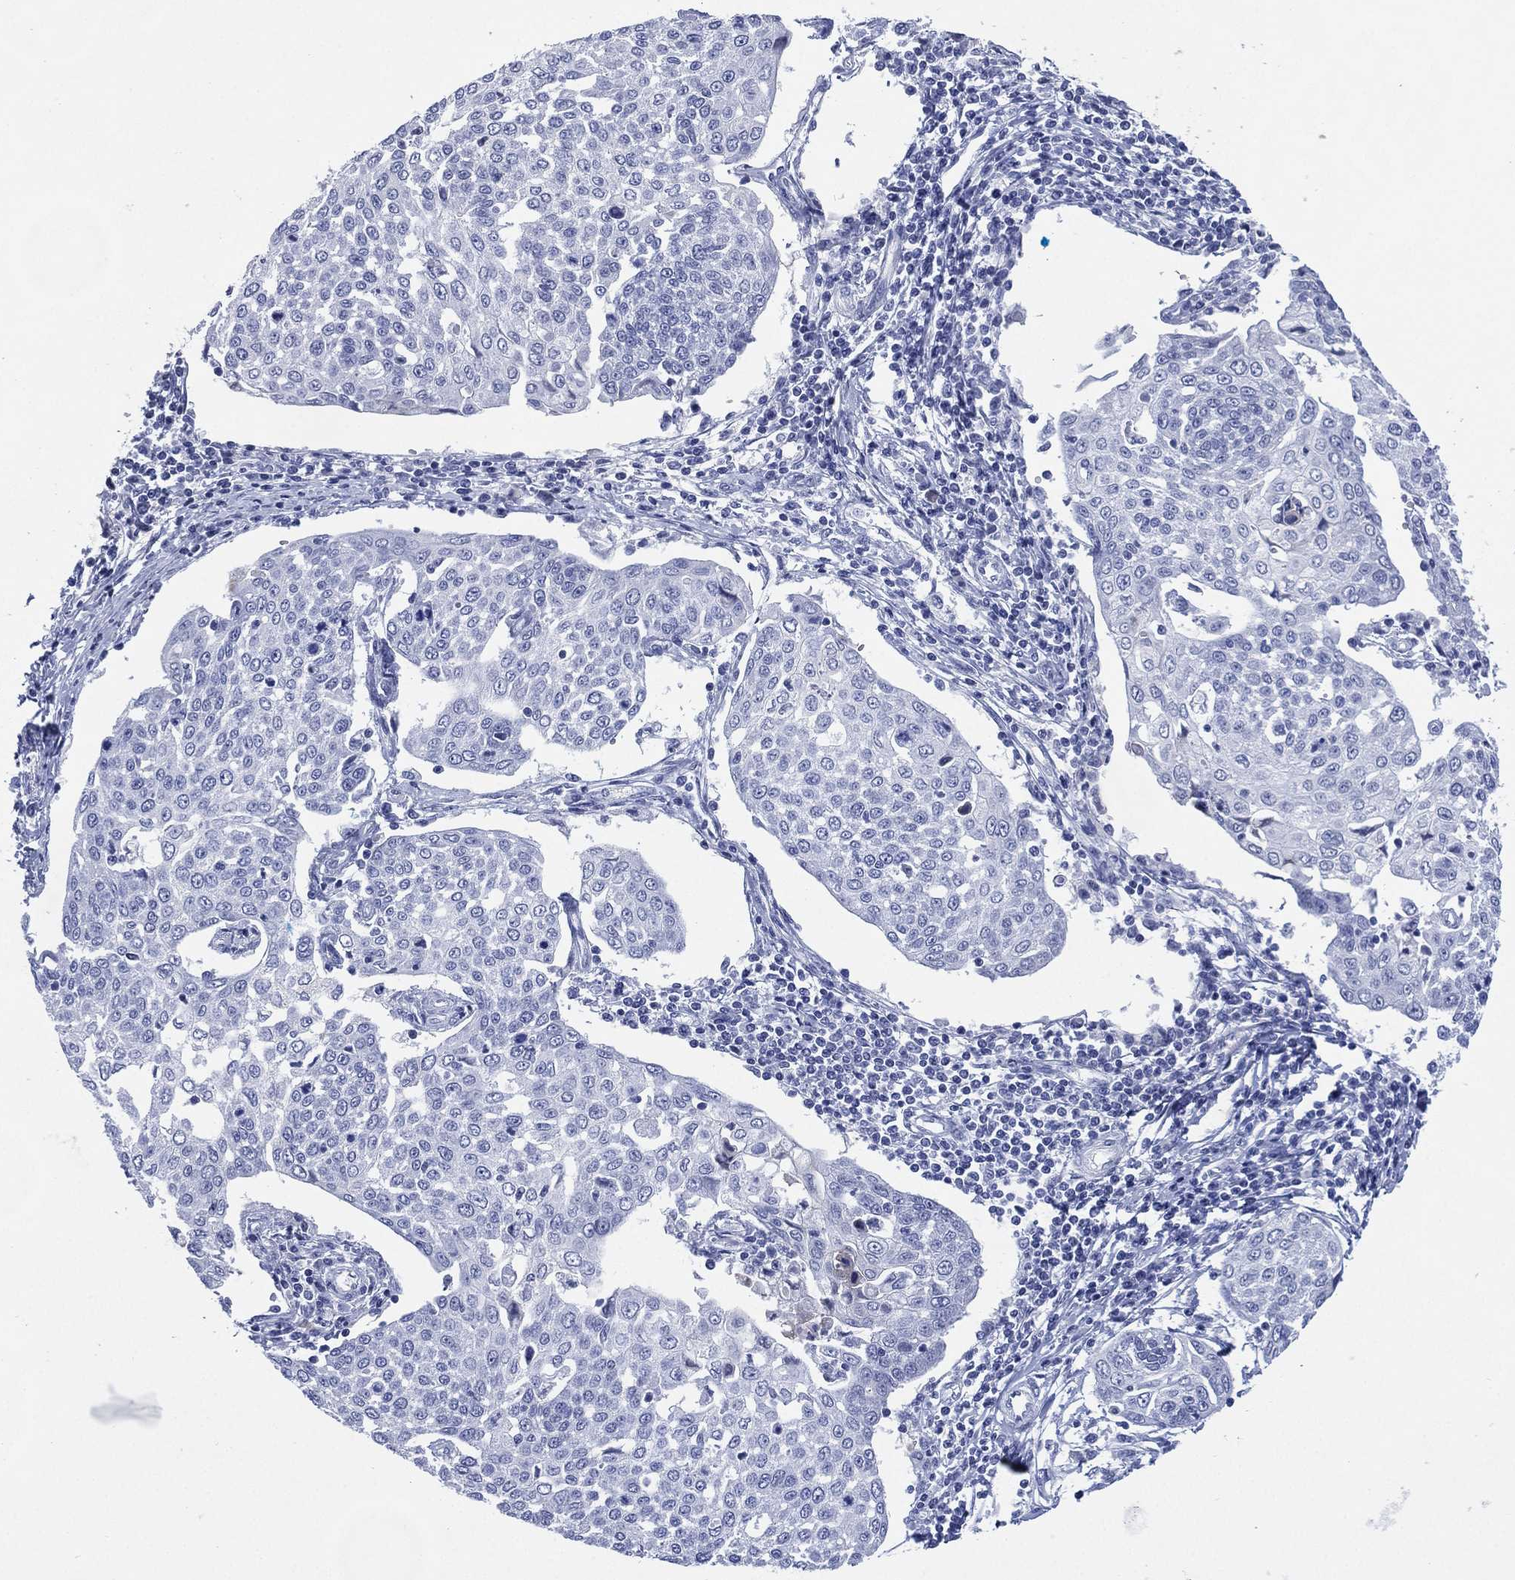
{"staining": {"intensity": "negative", "quantity": "none", "location": "none"}, "tissue": "cervical cancer", "cell_type": "Tumor cells", "image_type": "cancer", "snomed": [{"axis": "morphology", "description": "Squamous cell carcinoma, NOS"}, {"axis": "topography", "description": "Cervix"}], "caption": "Tumor cells are negative for protein expression in human cervical cancer.", "gene": "TMEM247", "patient": {"sex": "female", "age": 34}}